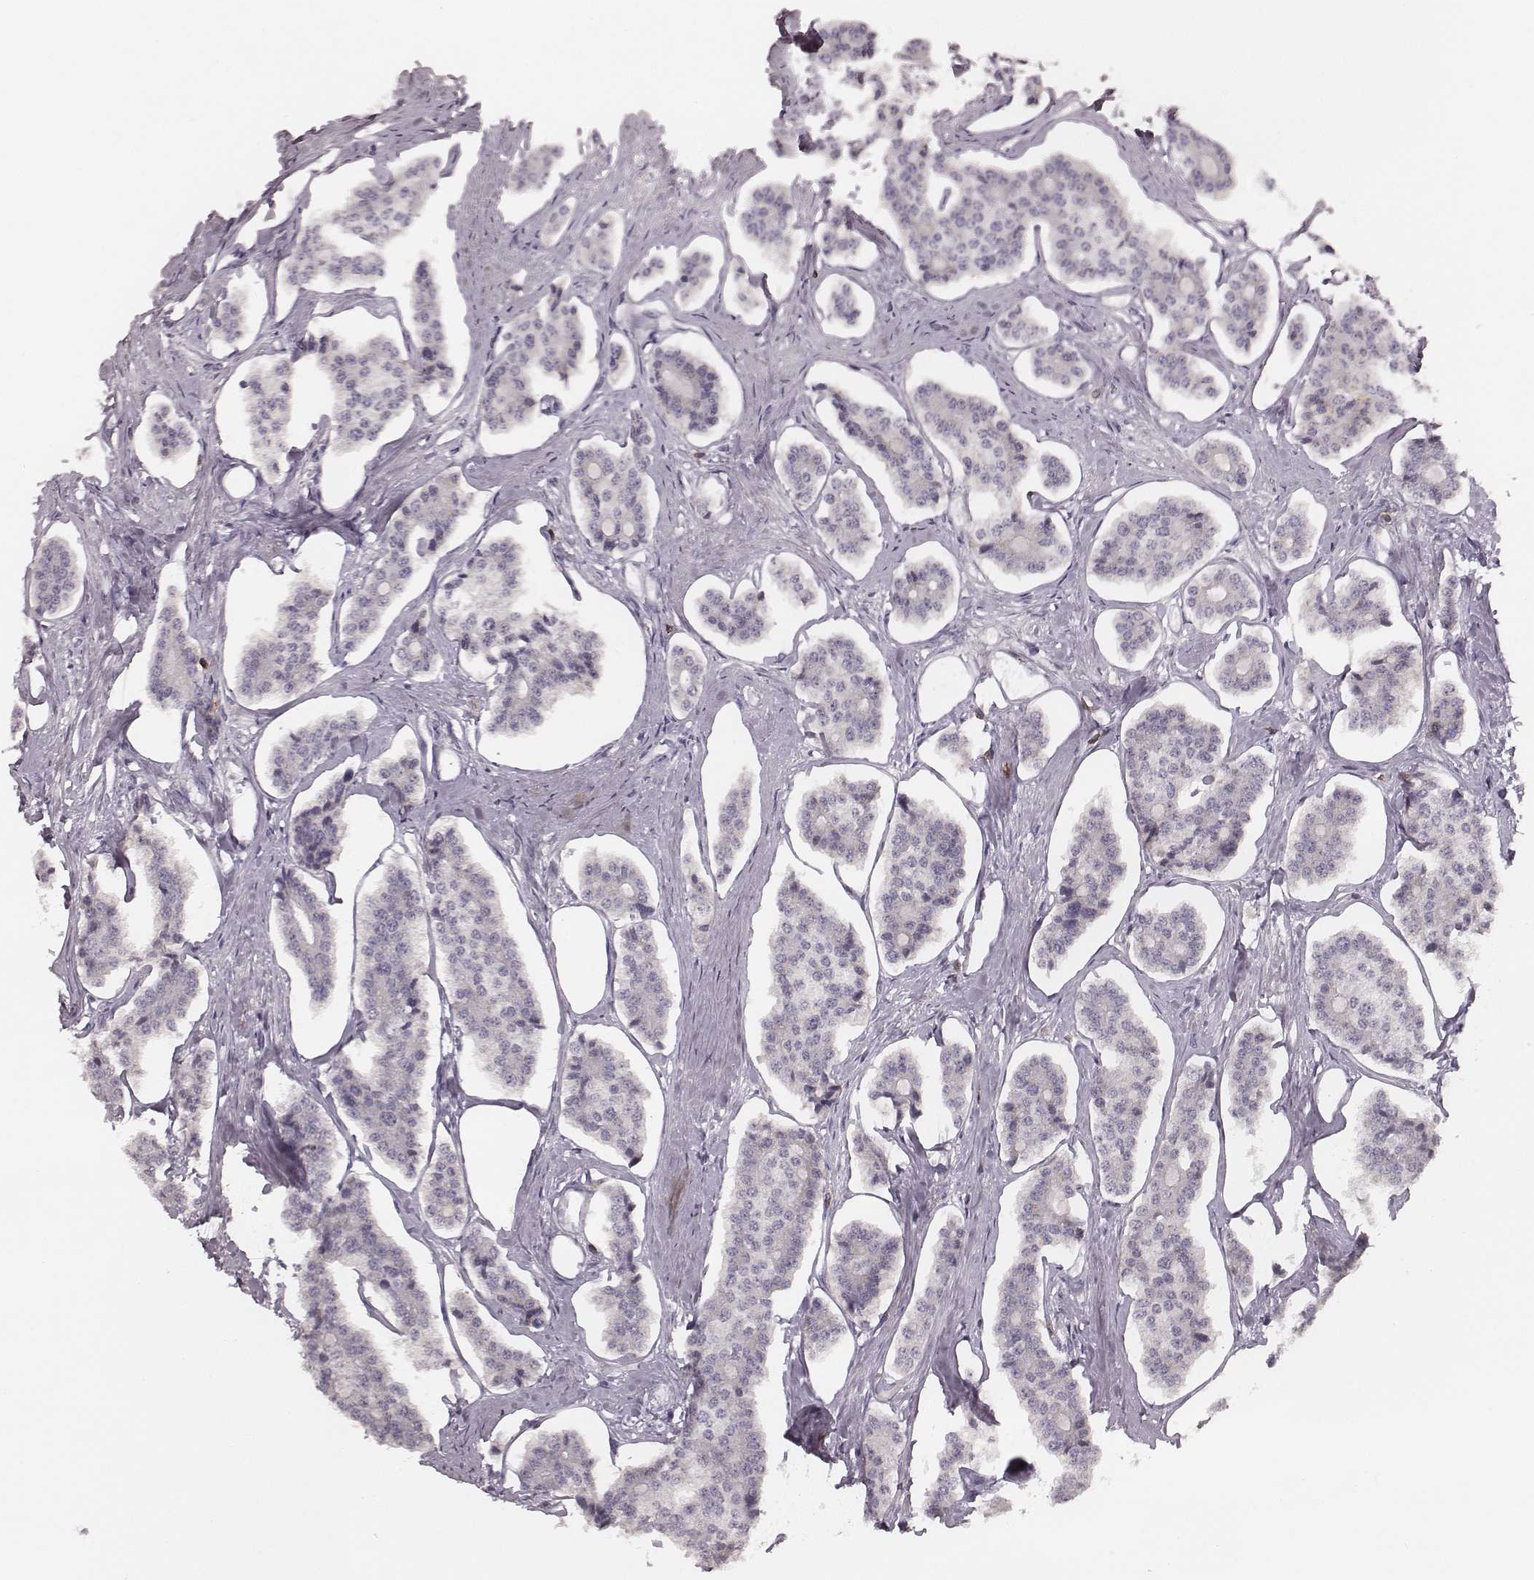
{"staining": {"intensity": "negative", "quantity": "none", "location": "none"}, "tissue": "carcinoid", "cell_type": "Tumor cells", "image_type": "cancer", "snomed": [{"axis": "morphology", "description": "Carcinoid, malignant, NOS"}, {"axis": "topography", "description": "Small intestine"}], "caption": "Tumor cells are negative for brown protein staining in carcinoid (malignant).", "gene": "CD8A", "patient": {"sex": "female", "age": 65}}